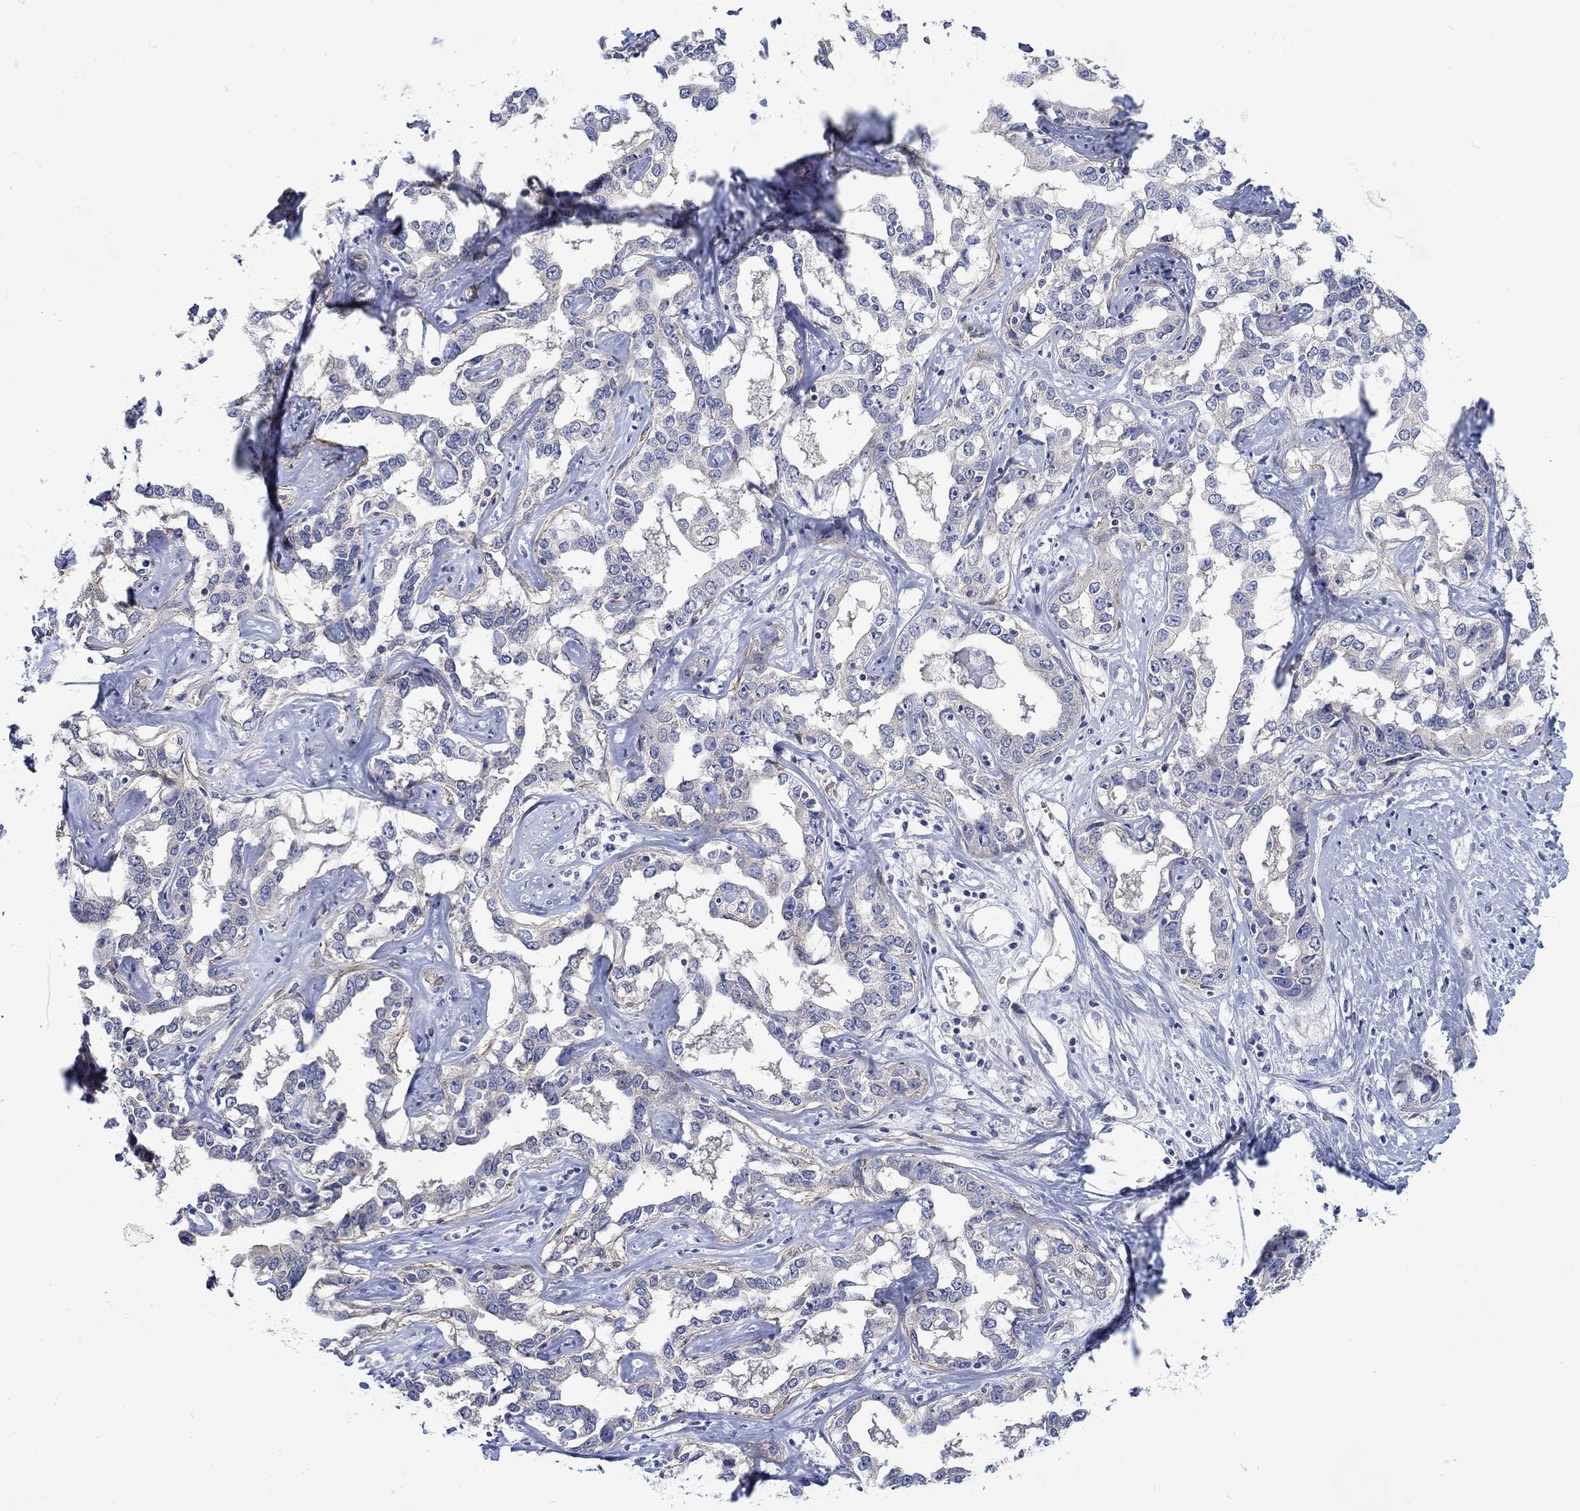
{"staining": {"intensity": "negative", "quantity": "none", "location": "none"}, "tissue": "liver cancer", "cell_type": "Tumor cells", "image_type": "cancer", "snomed": [{"axis": "morphology", "description": "Cholangiocarcinoma"}, {"axis": "topography", "description": "Liver"}], "caption": "Tumor cells are negative for brown protein staining in liver cancer (cholangiocarcinoma).", "gene": "SCN7A", "patient": {"sex": "male", "age": 59}}